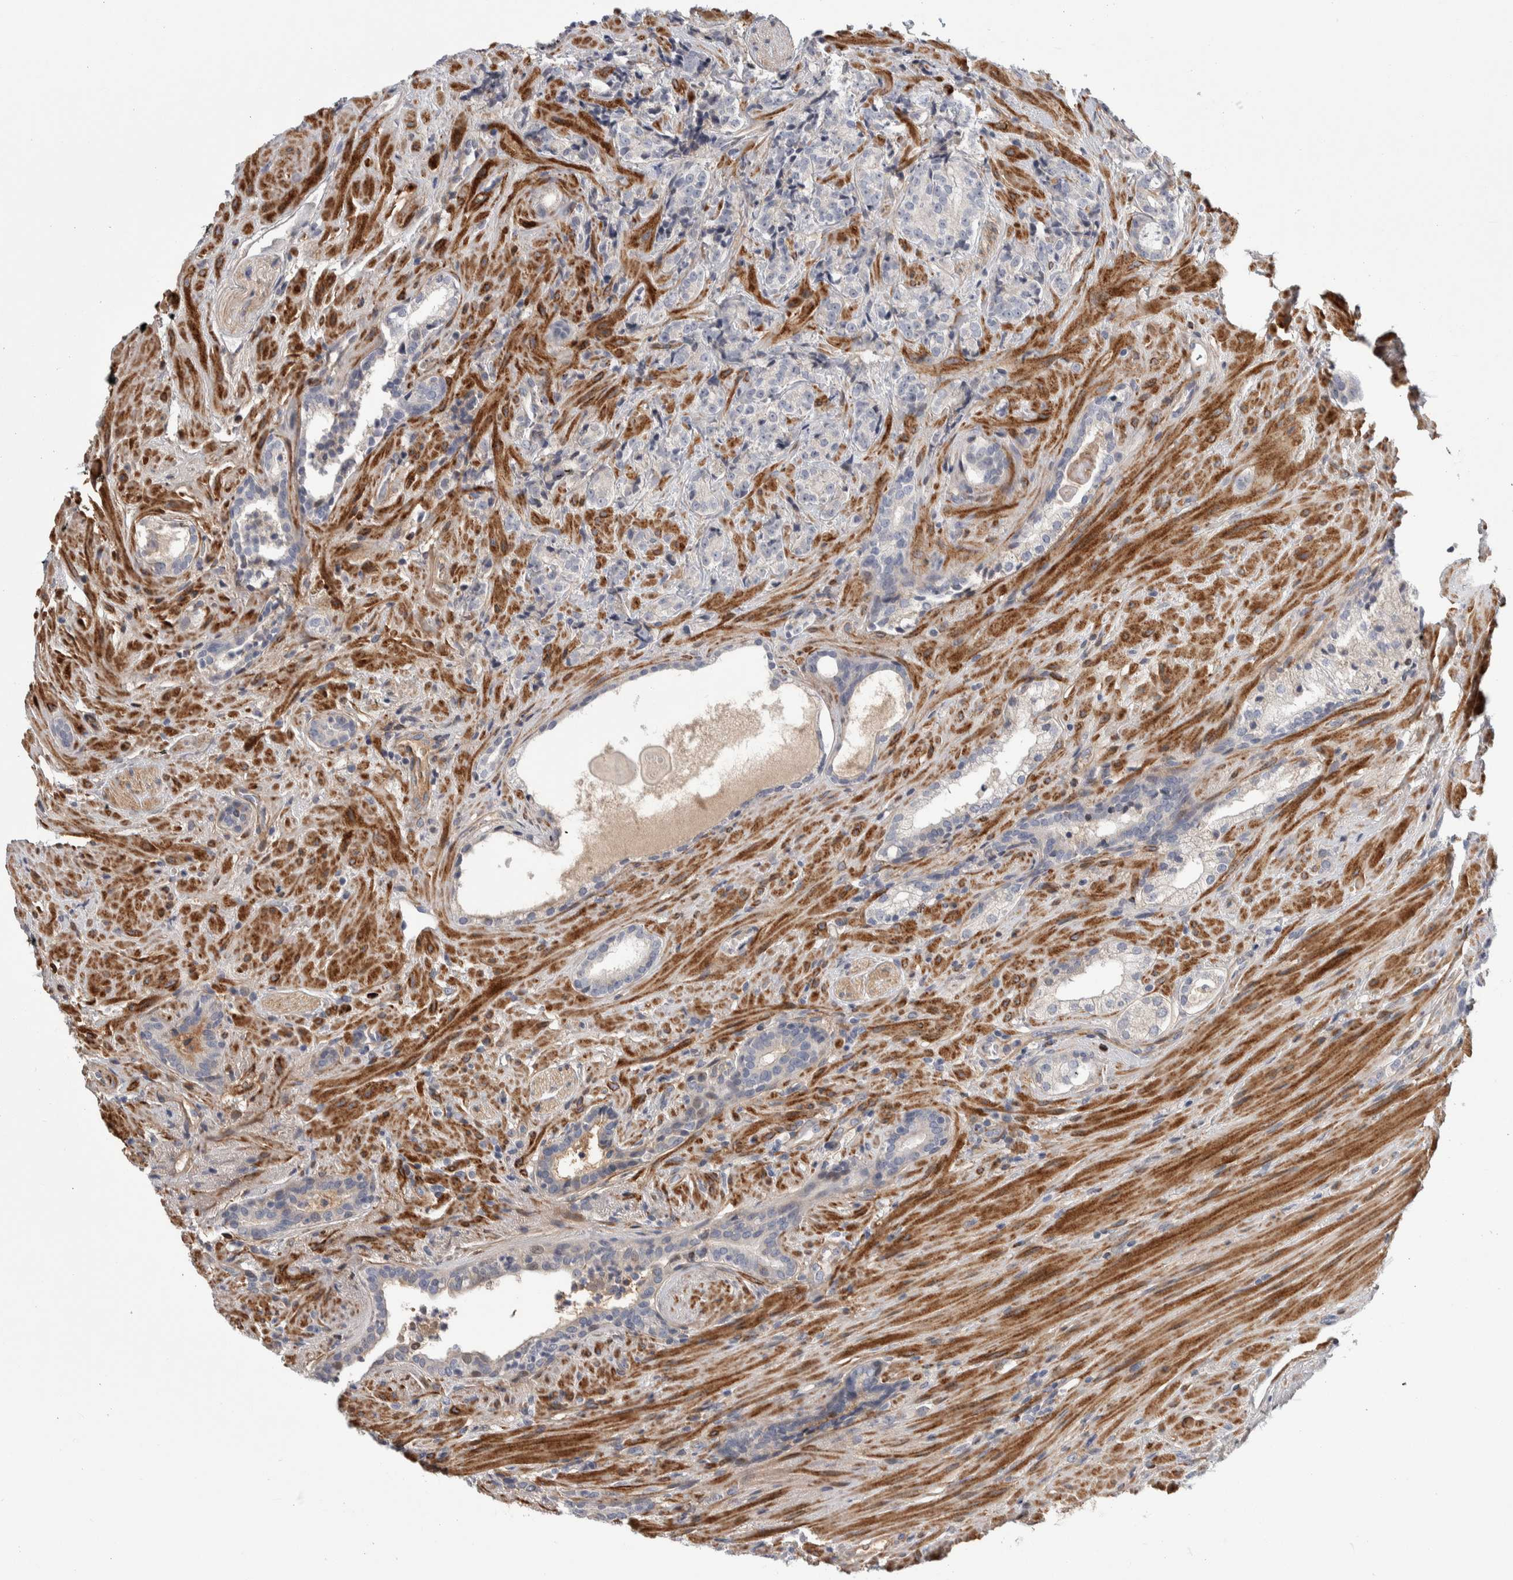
{"staining": {"intensity": "negative", "quantity": "none", "location": "none"}, "tissue": "prostate cancer", "cell_type": "Tumor cells", "image_type": "cancer", "snomed": [{"axis": "morphology", "description": "Adenocarcinoma, High grade"}, {"axis": "topography", "description": "Prostate"}], "caption": "High power microscopy histopathology image of an immunohistochemistry (IHC) photomicrograph of prostate cancer, revealing no significant staining in tumor cells.", "gene": "PSMG3", "patient": {"sex": "male", "age": 71}}